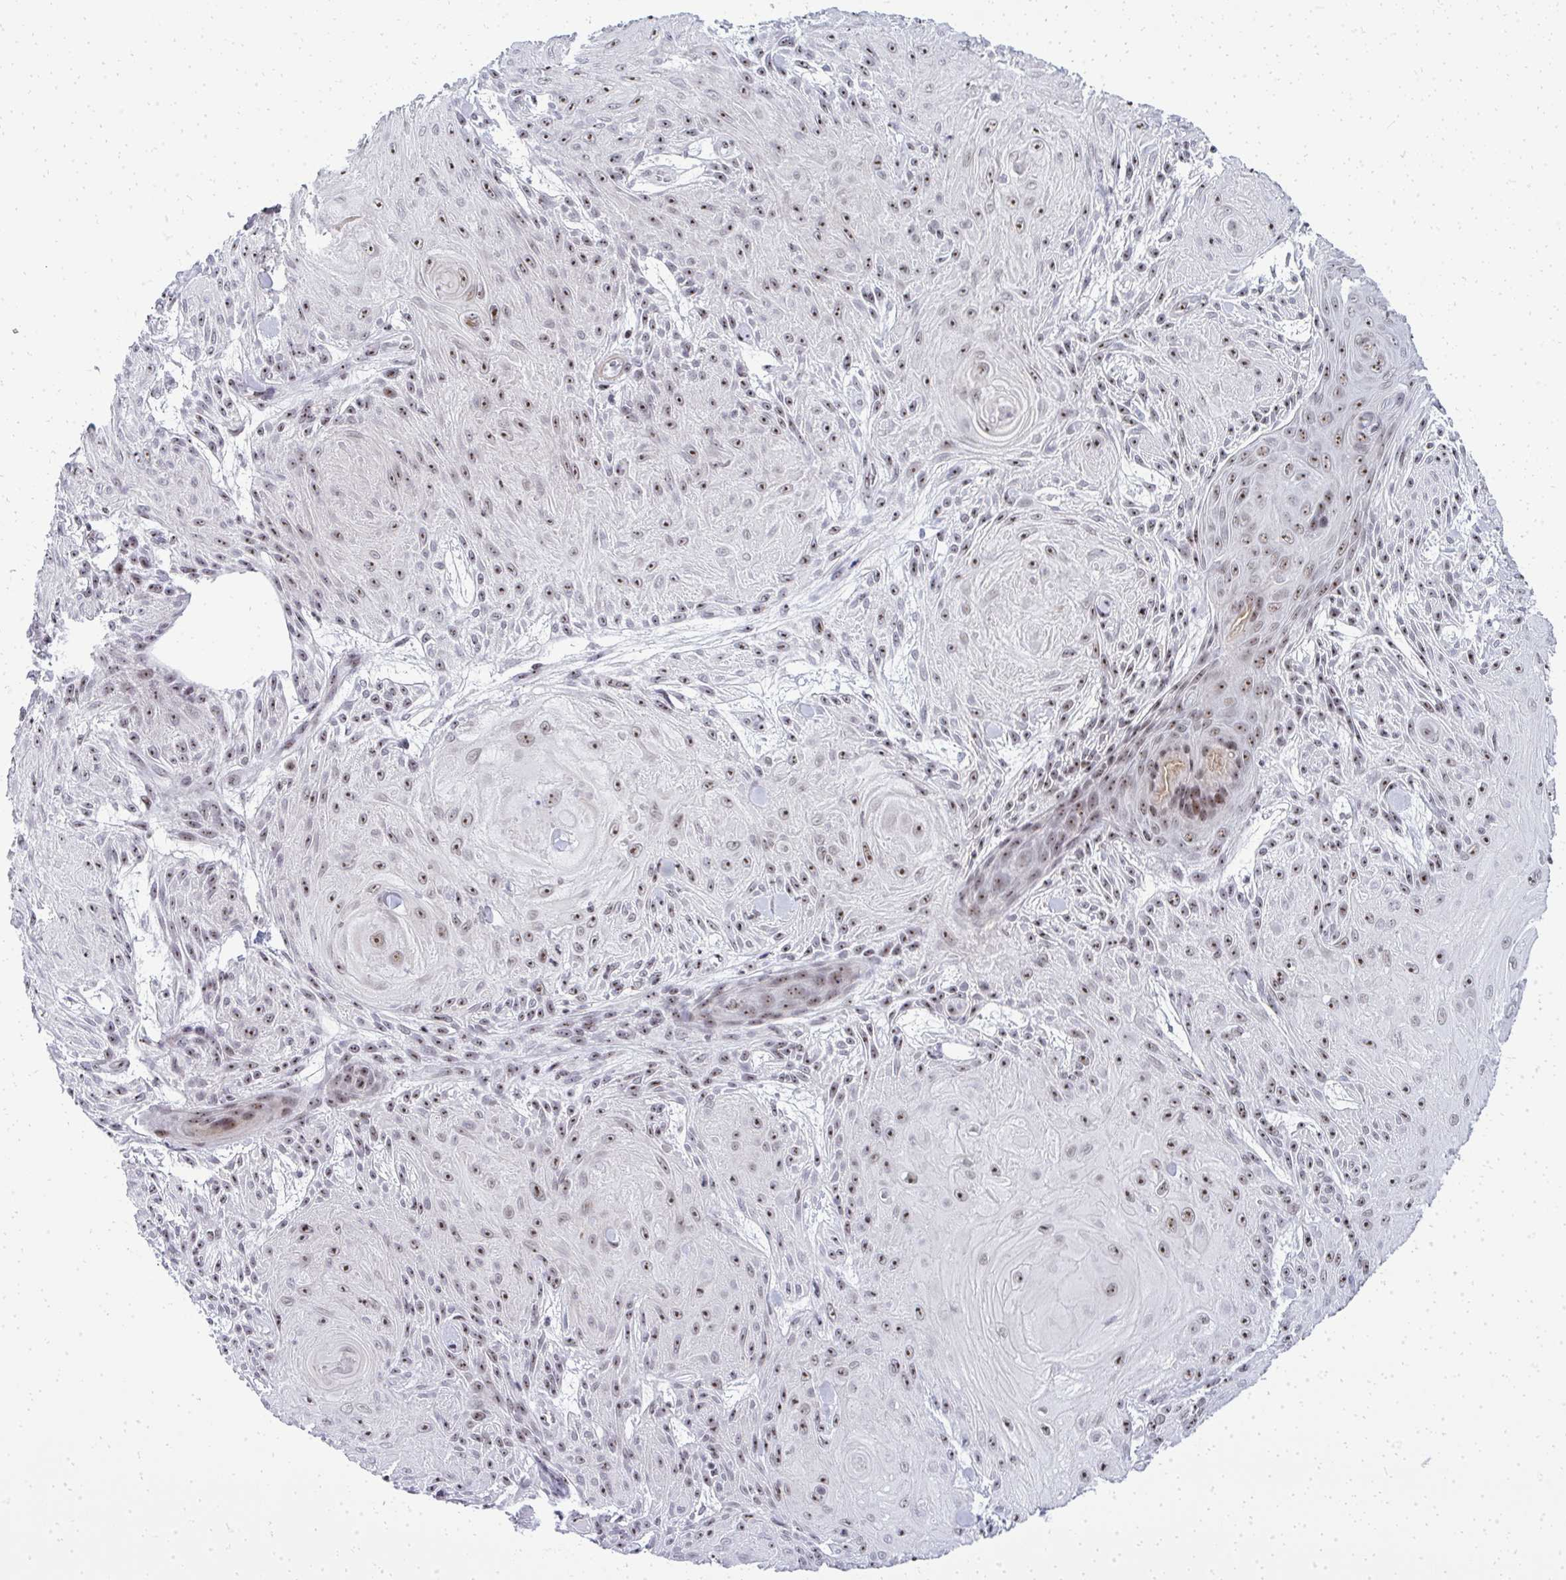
{"staining": {"intensity": "moderate", "quantity": ">75%", "location": "nuclear"}, "tissue": "skin cancer", "cell_type": "Tumor cells", "image_type": "cancer", "snomed": [{"axis": "morphology", "description": "Squamous cell carcinoma, NOS"}, {"axis": "topography", "description": "Skin"}], "caption": "Tumor cells display medium levels of moderate nuclear expression in approximately >75% of cells in human skin squamous cell carcinoma.", "gene": "SIRT7", "patient": {"sex": "male", "age": 88}}